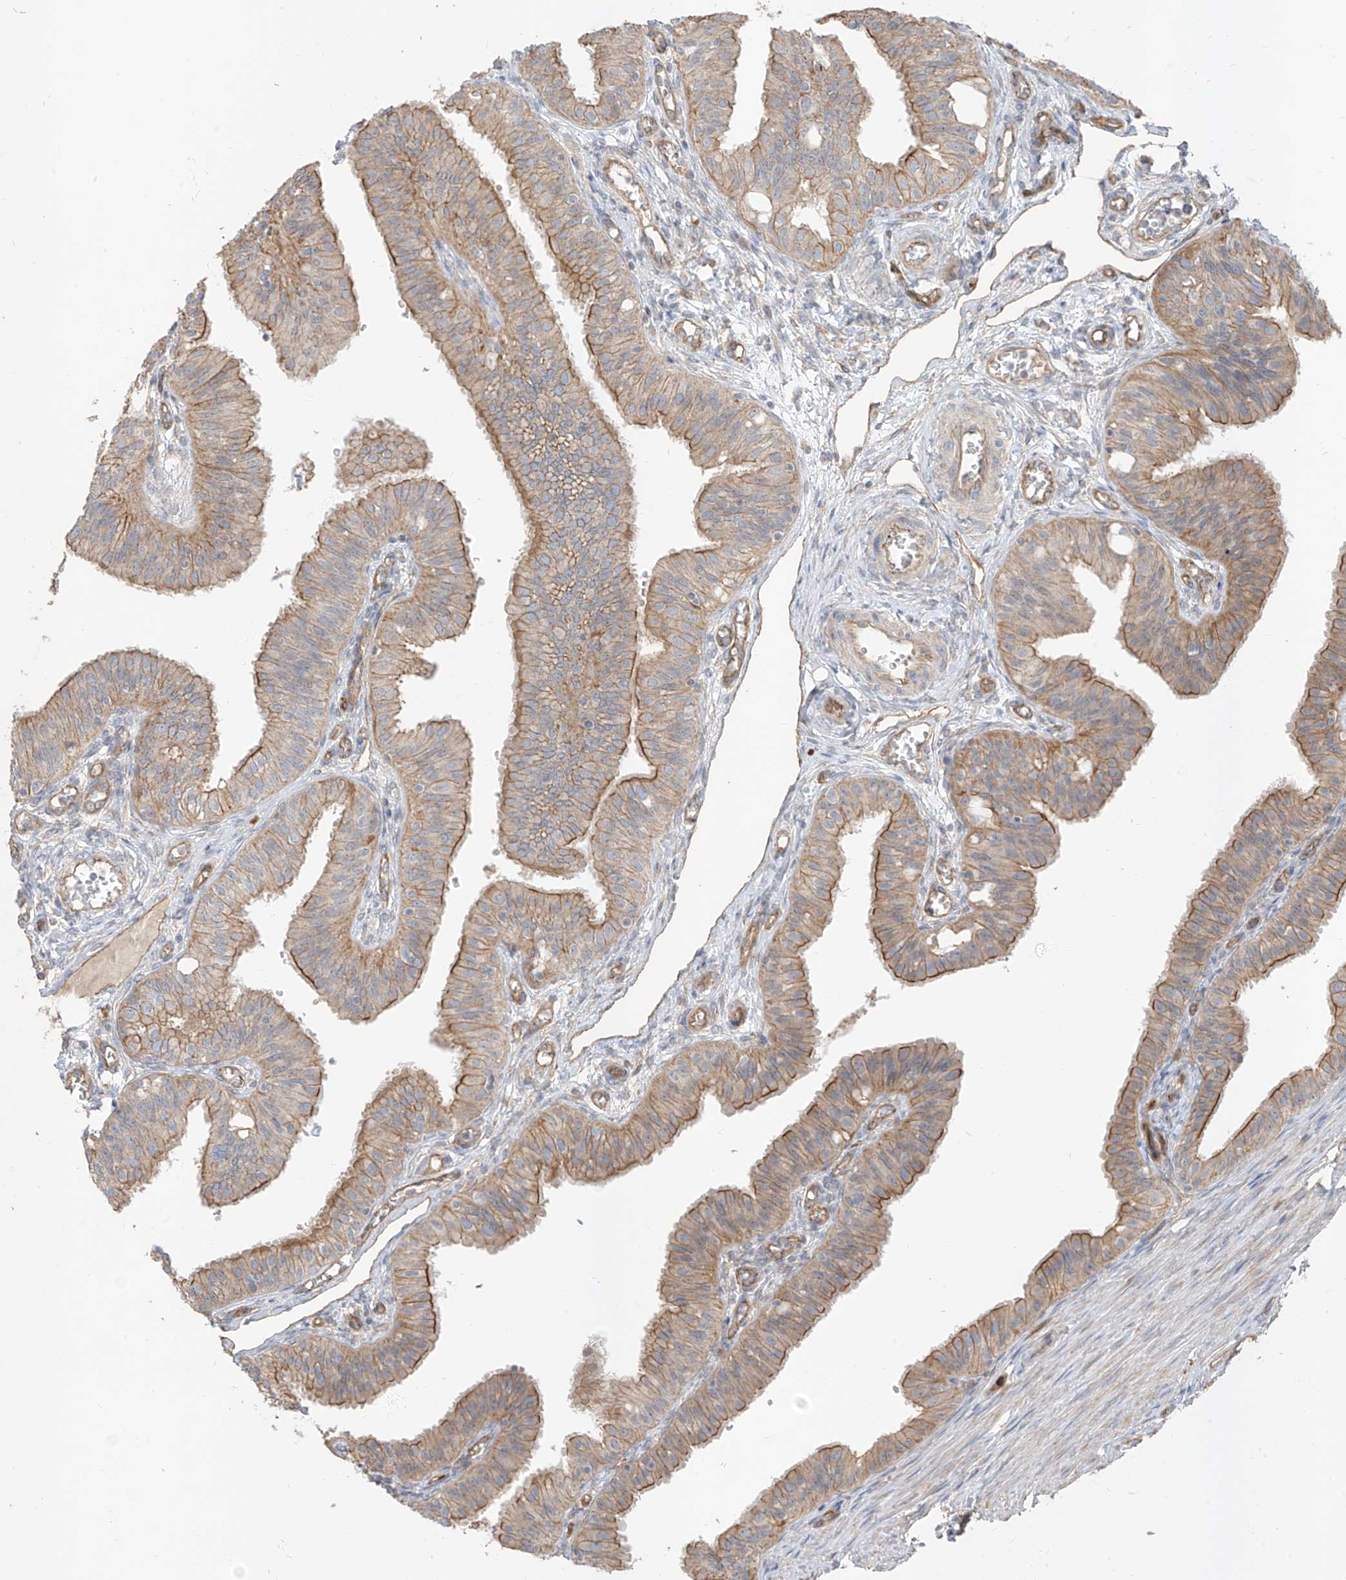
{"staining": {"intensity": "moderate", "quantity": "25%-75%", "location": "cytoplasmic/membranous"}, "tissue": "fallopian tube", "cell_type": "Glandular cells", "image_type": "normal", "snomed": [{"axis": "morphology", "description": "Normal tissue, NOS"}, {"axis": "topography", "description": "Fallopian tube"}, {"axis": "topography", "description": "Ovary"}], "caption": "Fallopian tube stained for a protein shows moderate cytoplasmic/membranous positivity in glandular cells. The protein is shown in brown color, while the nuclei are stained blue.", "gene": "EPHX4", "patient": {"sex": "female", "age": 42}}